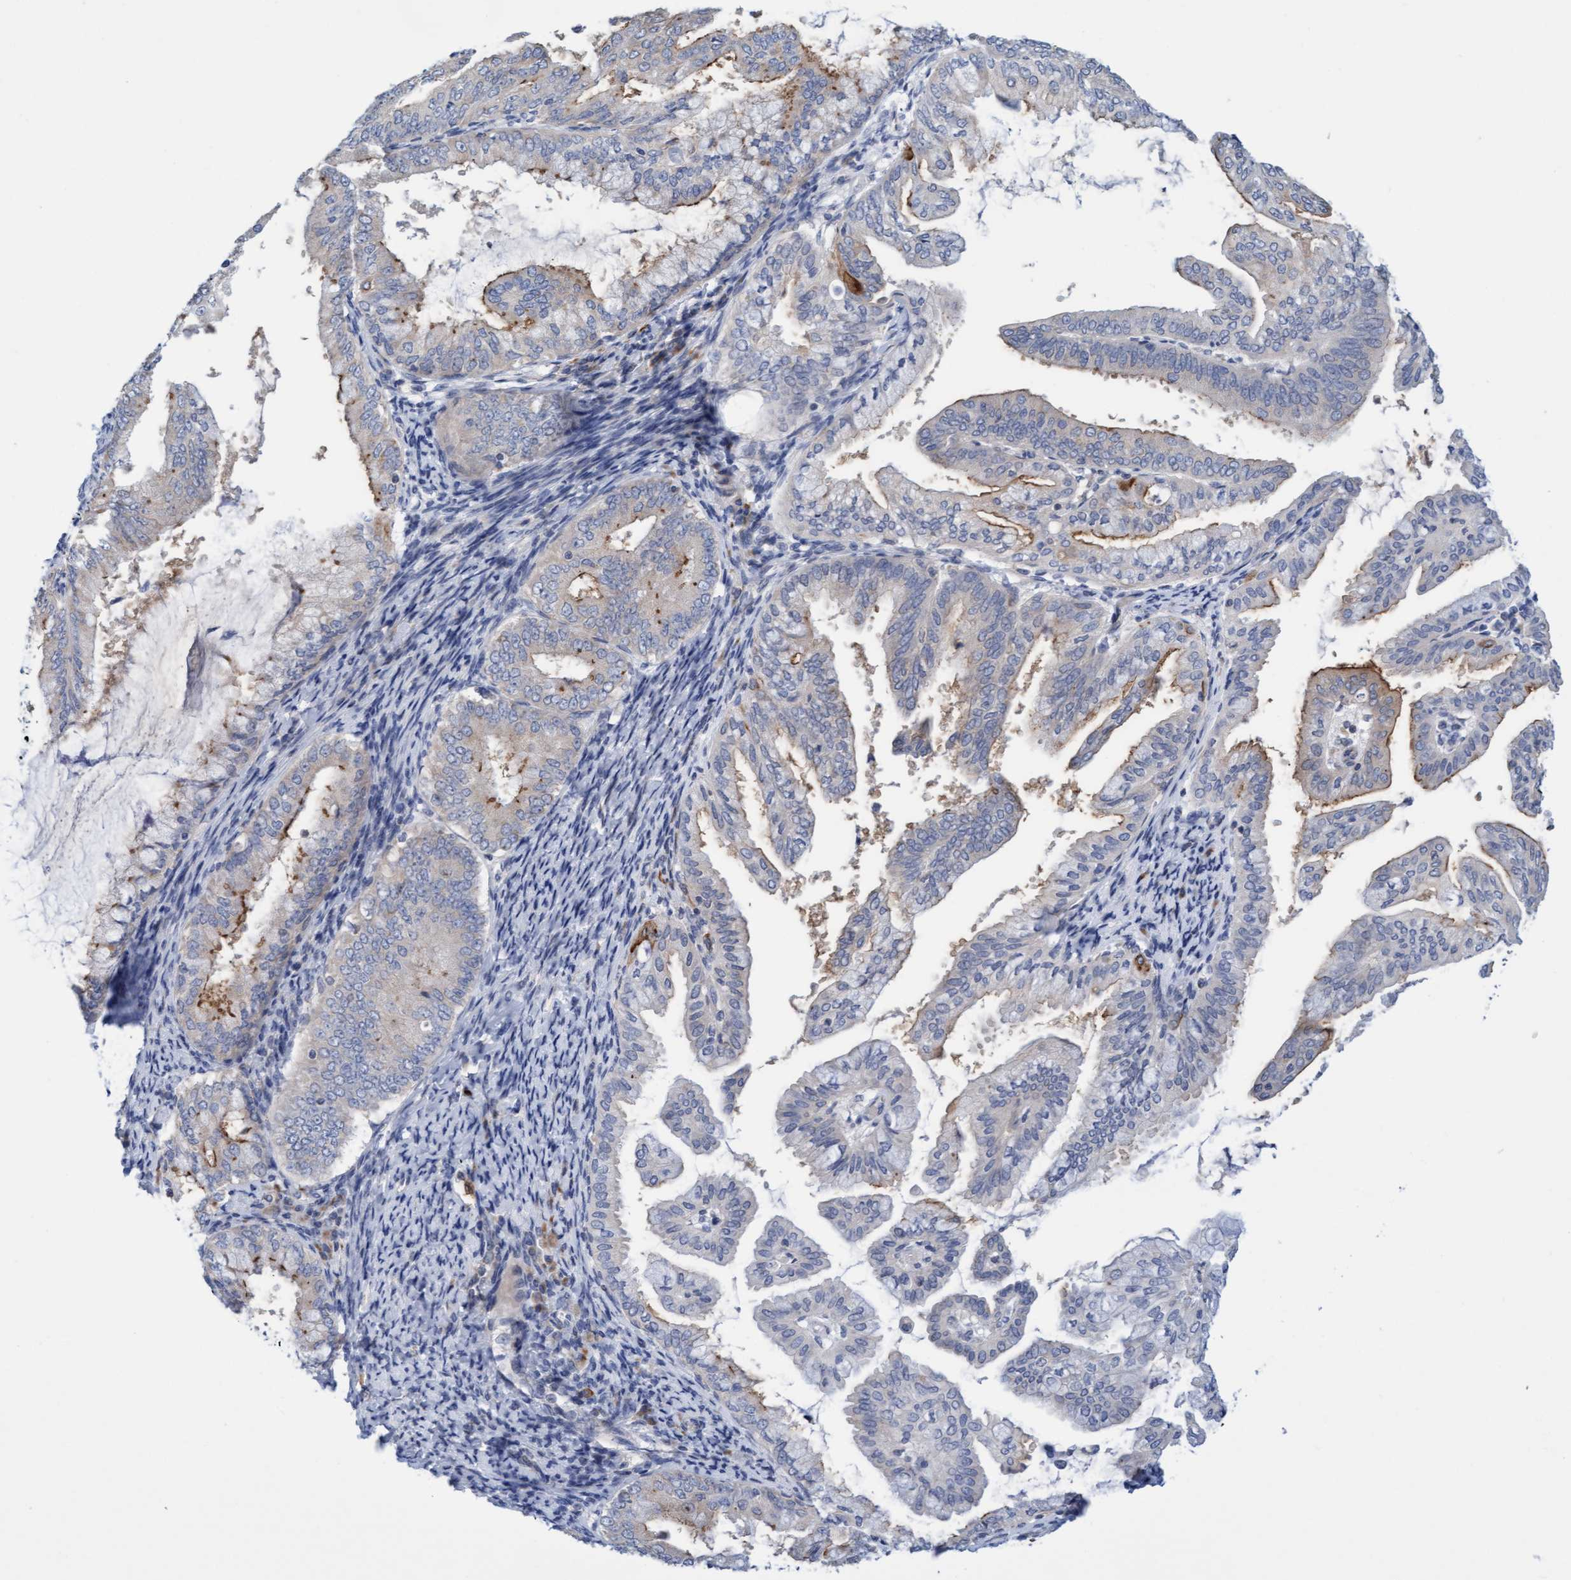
{"staining": {"intensity": "moderate", "quantity": "25%-75%", "location": "cytoplasmic/membranous"}, "tissue": "endometrial cancer", "cell_type": "Tumor cells", "image_type": "cancer", "snomed": [{"axis": "morphology", "description": "Adenocarcinoma, NOS"}, {"axis": "topography", "description": "Endometrium"}], "caption": "Moderate cytoplasmic/membranous protein expression is appreciated in approximately 25%-75% of tumor cells in endometrial adenocarcinoma.", "gene": "SLC28A3", "patient": {"sex": "female", "age": 63}}